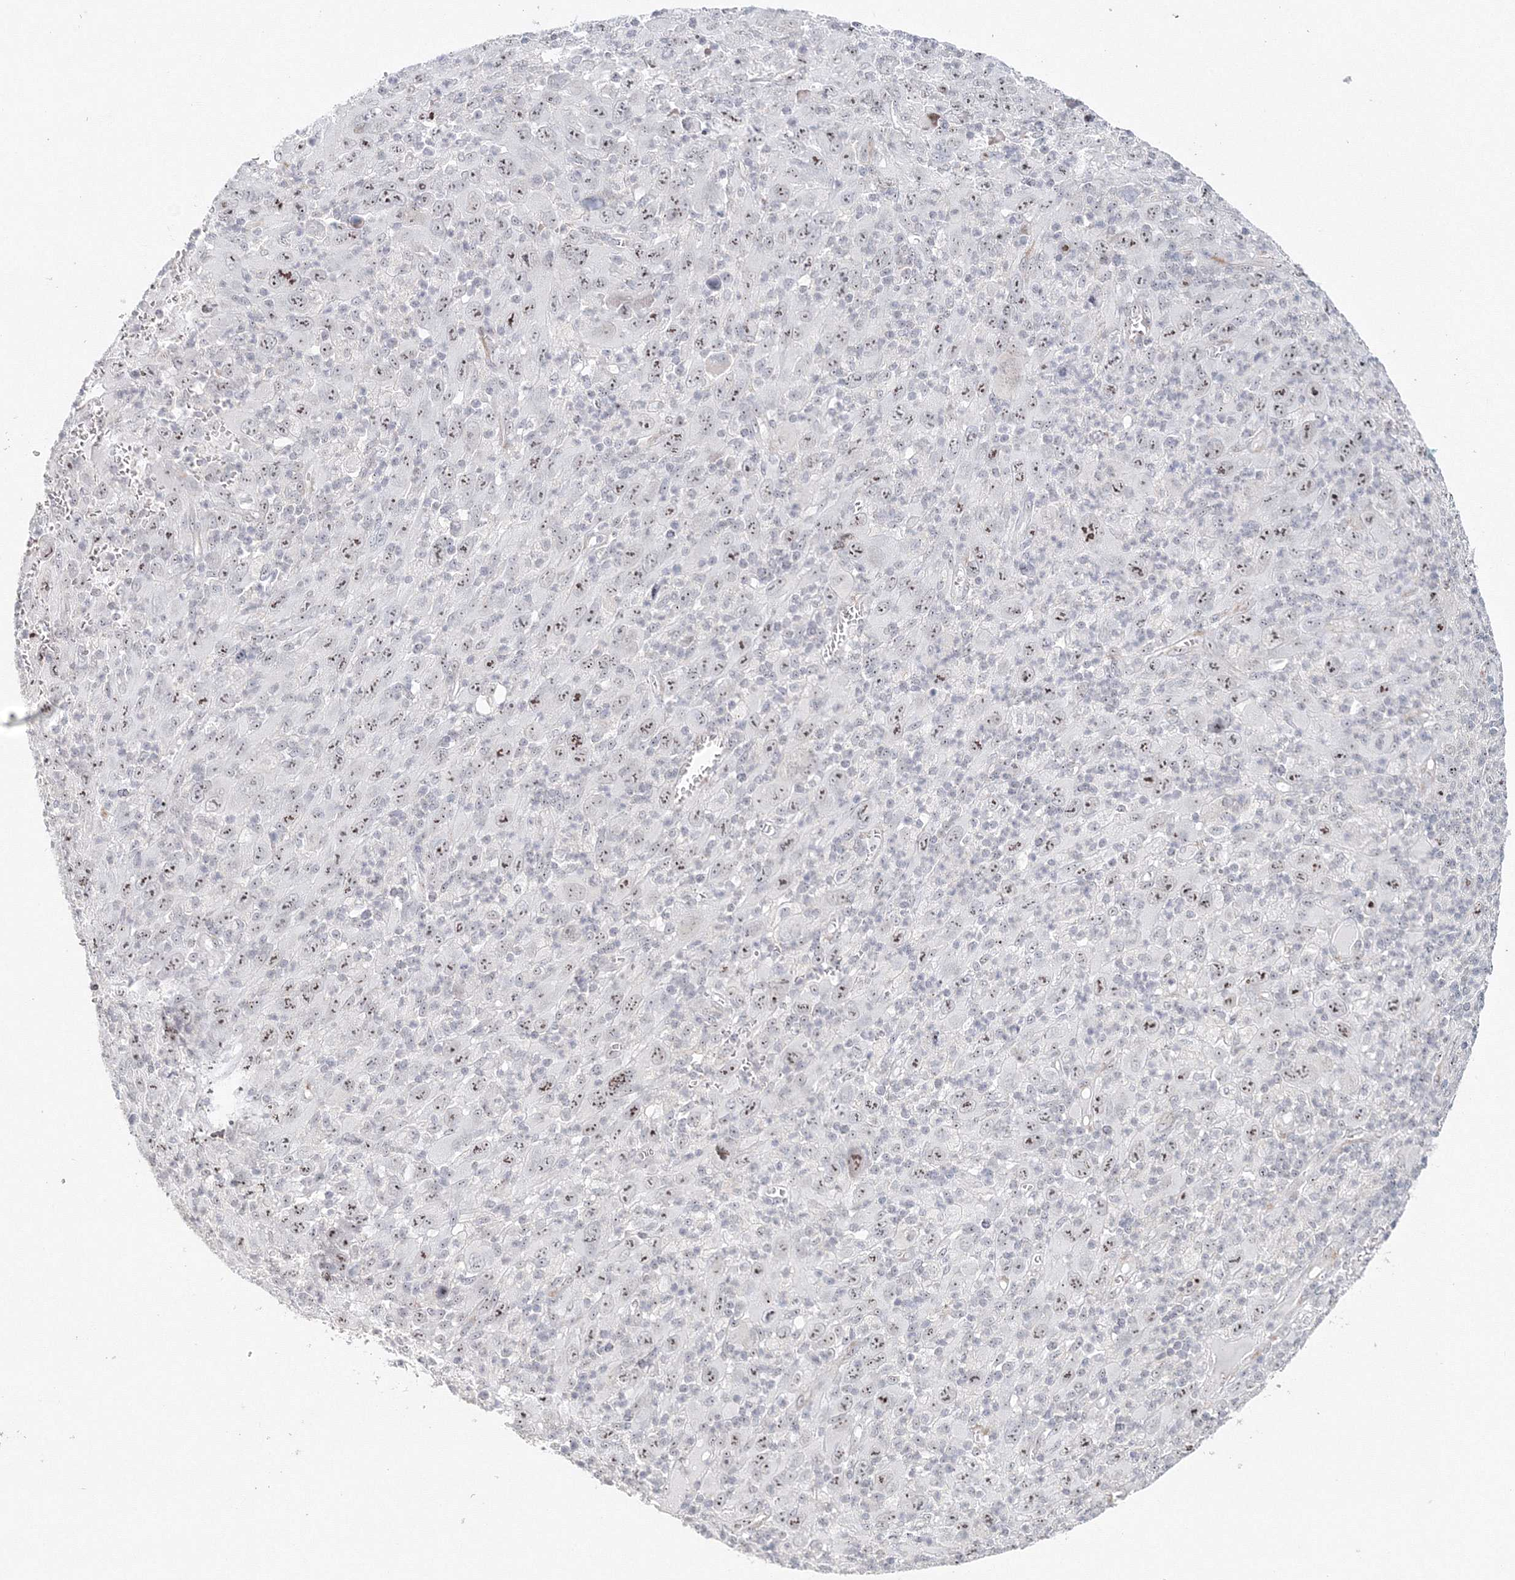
{"staining": {"intensity": "moderate", "quantity": "<25%", "location": "nuclear"}, "tissue": "melanoma", "cell_type": "Tumor cells", "image_type": "cancer", "snomed": [{"axis": "morphology", "description": "Malignant melanoma, Metastatic site"}, {"axis": "topography", "description": "Skin"}], "caption": "Protein staining of malignant melanoma (metastatic site) tissue reveals moderate nuclear expression in approximately <25% of tumor cells.", "gene": "SIRT7", "patient": {"sex": "female", "age": 56}}